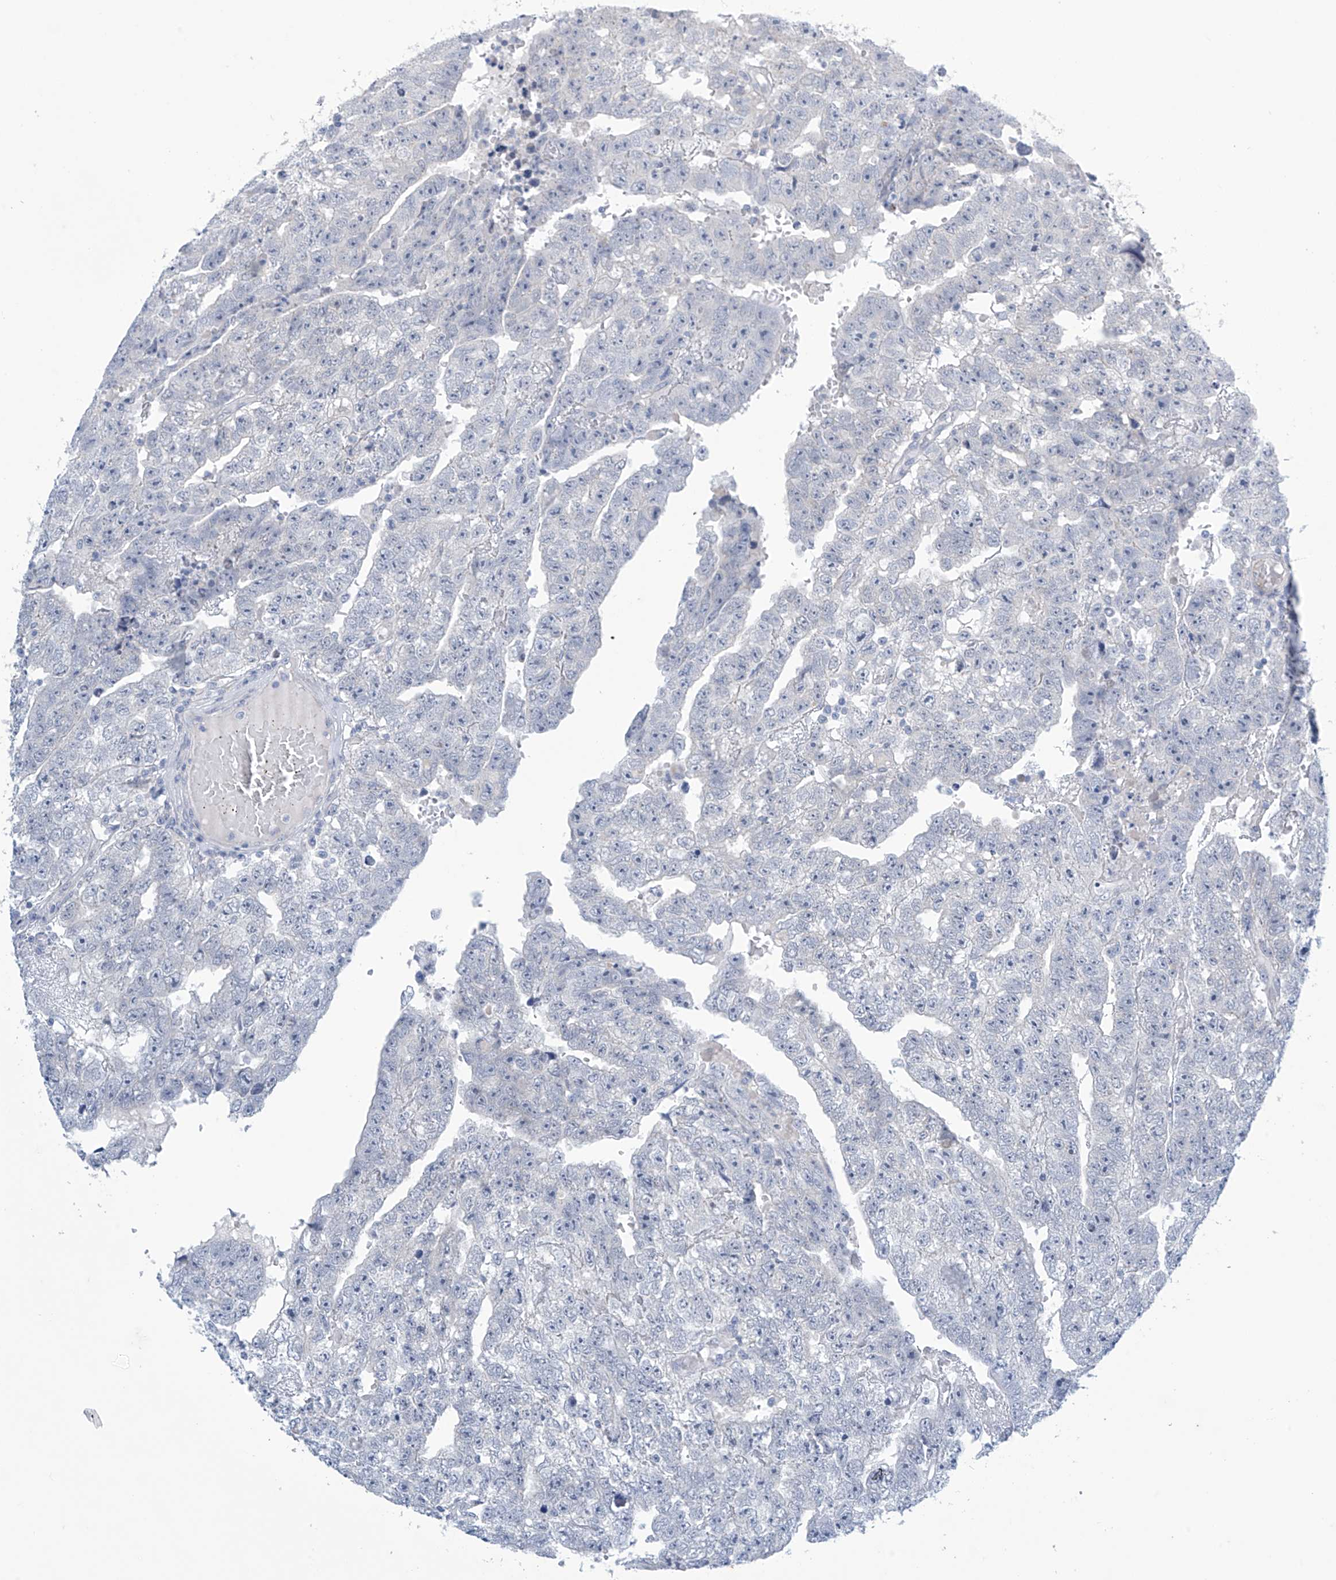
{"staining": {"intensity": "negative", "quantity": "none", "location": "none"}, "tissue": "testis cancer", "cell_type": "Tumor cells", "image_type": "cancer", "snomed": [{"axis": "morphology", "description": "Carcinoma, Embryonal, NOS"}, {"axis": "topography", "description": "Testis"}], "caption": "Immunohistochemical staining of embryonal carcinoma (testis) shows no significant positivity in tumor cells.", "gene": "SLC35A5", "patient": {"sex": "male", "age": 25}}